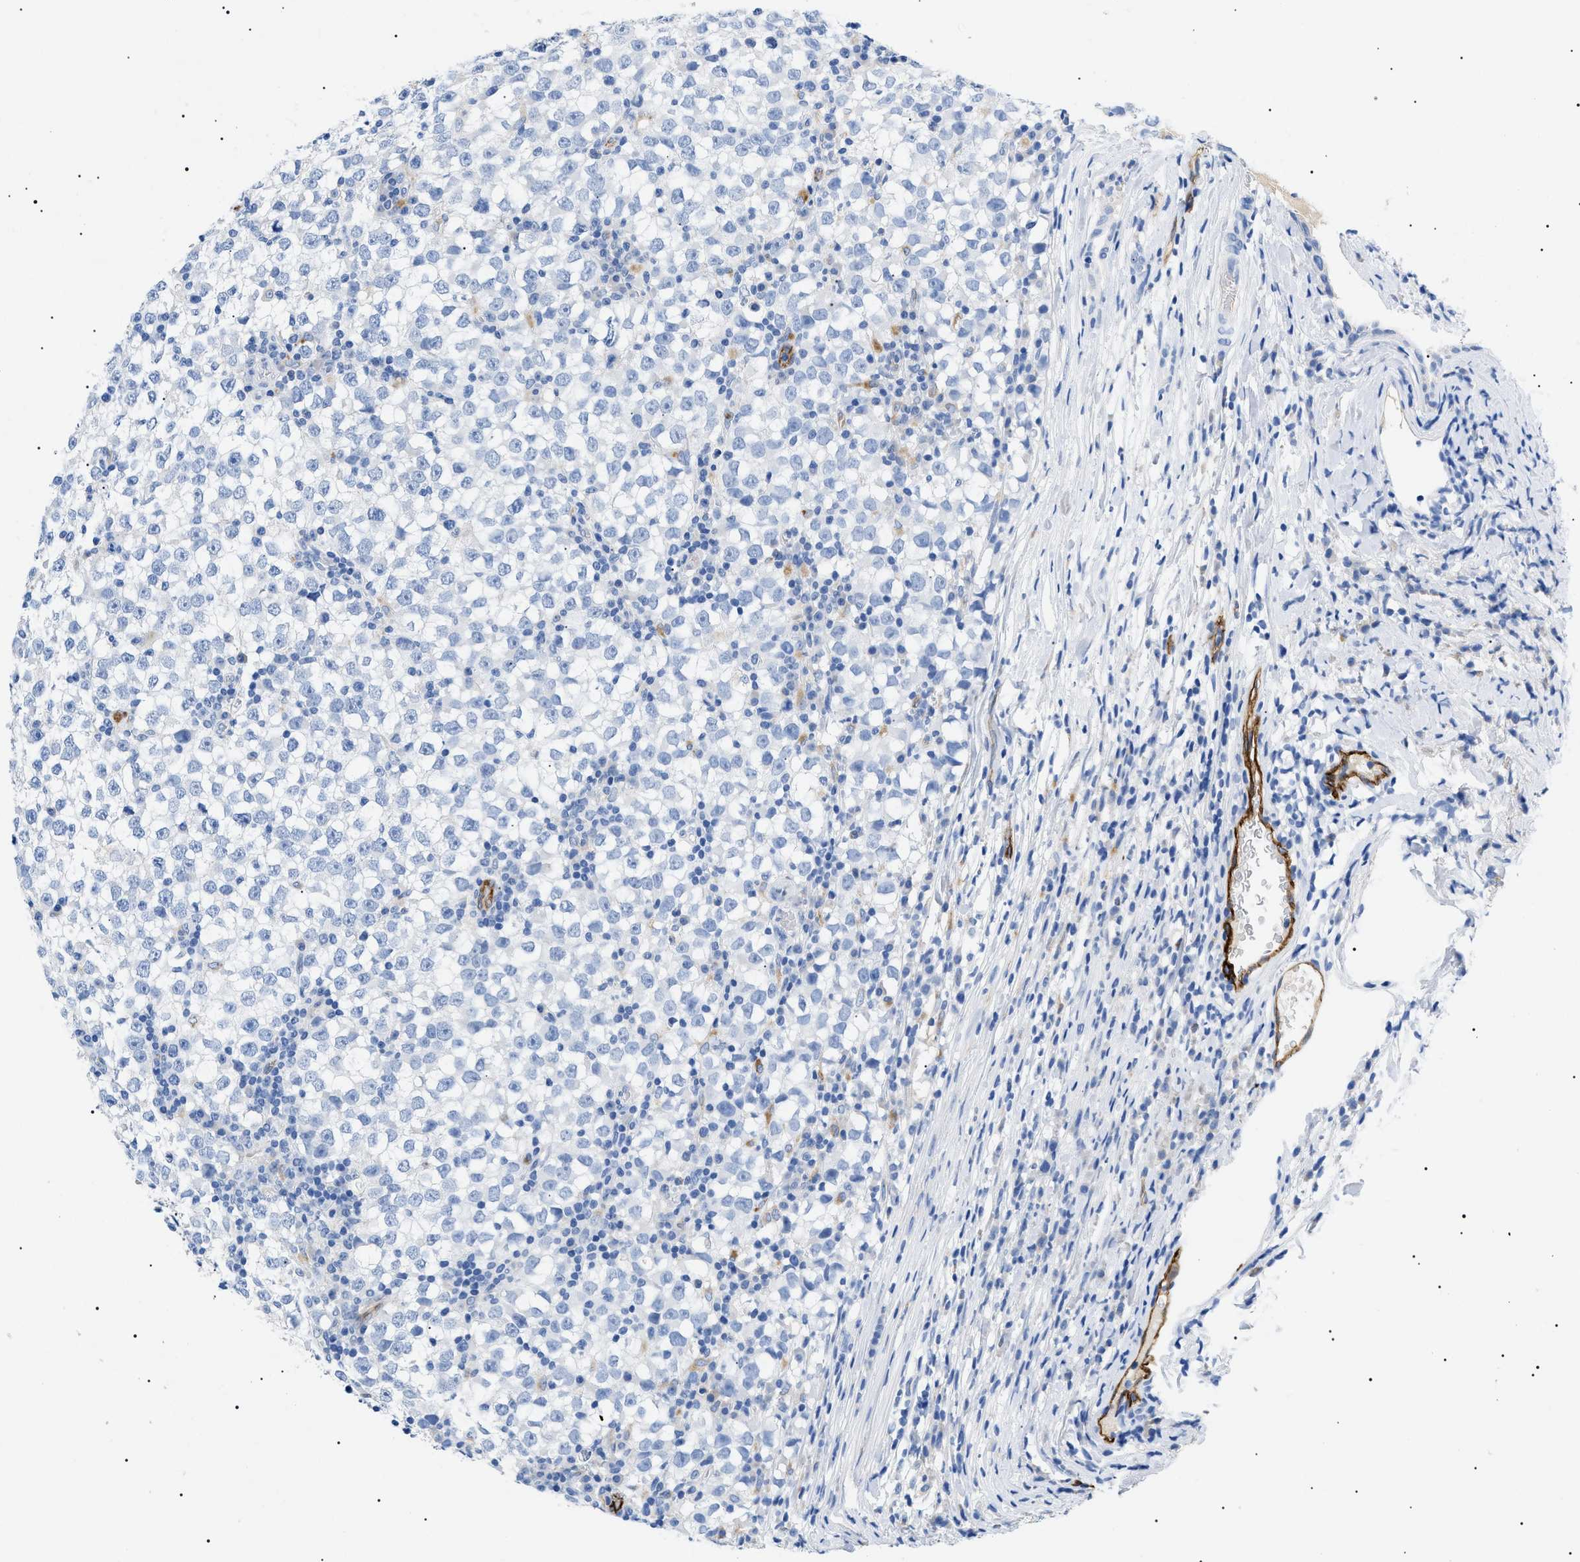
{"staining": {"intensity": "negative", "quantity": "none", "location": "none"}, "tissue": "testis cancer", "cell_type": "Tumor cells", "image_type": "cancer", "snomed": [{"axis": "morphology", "description": "Seminoma, NOS"}, {"axis": "topography", "description": "Testis"}], "caption": "DAB (3,3'-diaminobenzidine) immunohistochemical staining of testis seminoma exhibits no significant staining in tumor cells.", "gene": "ACKR1", "patient": {"sex": "male", "age": 65}}